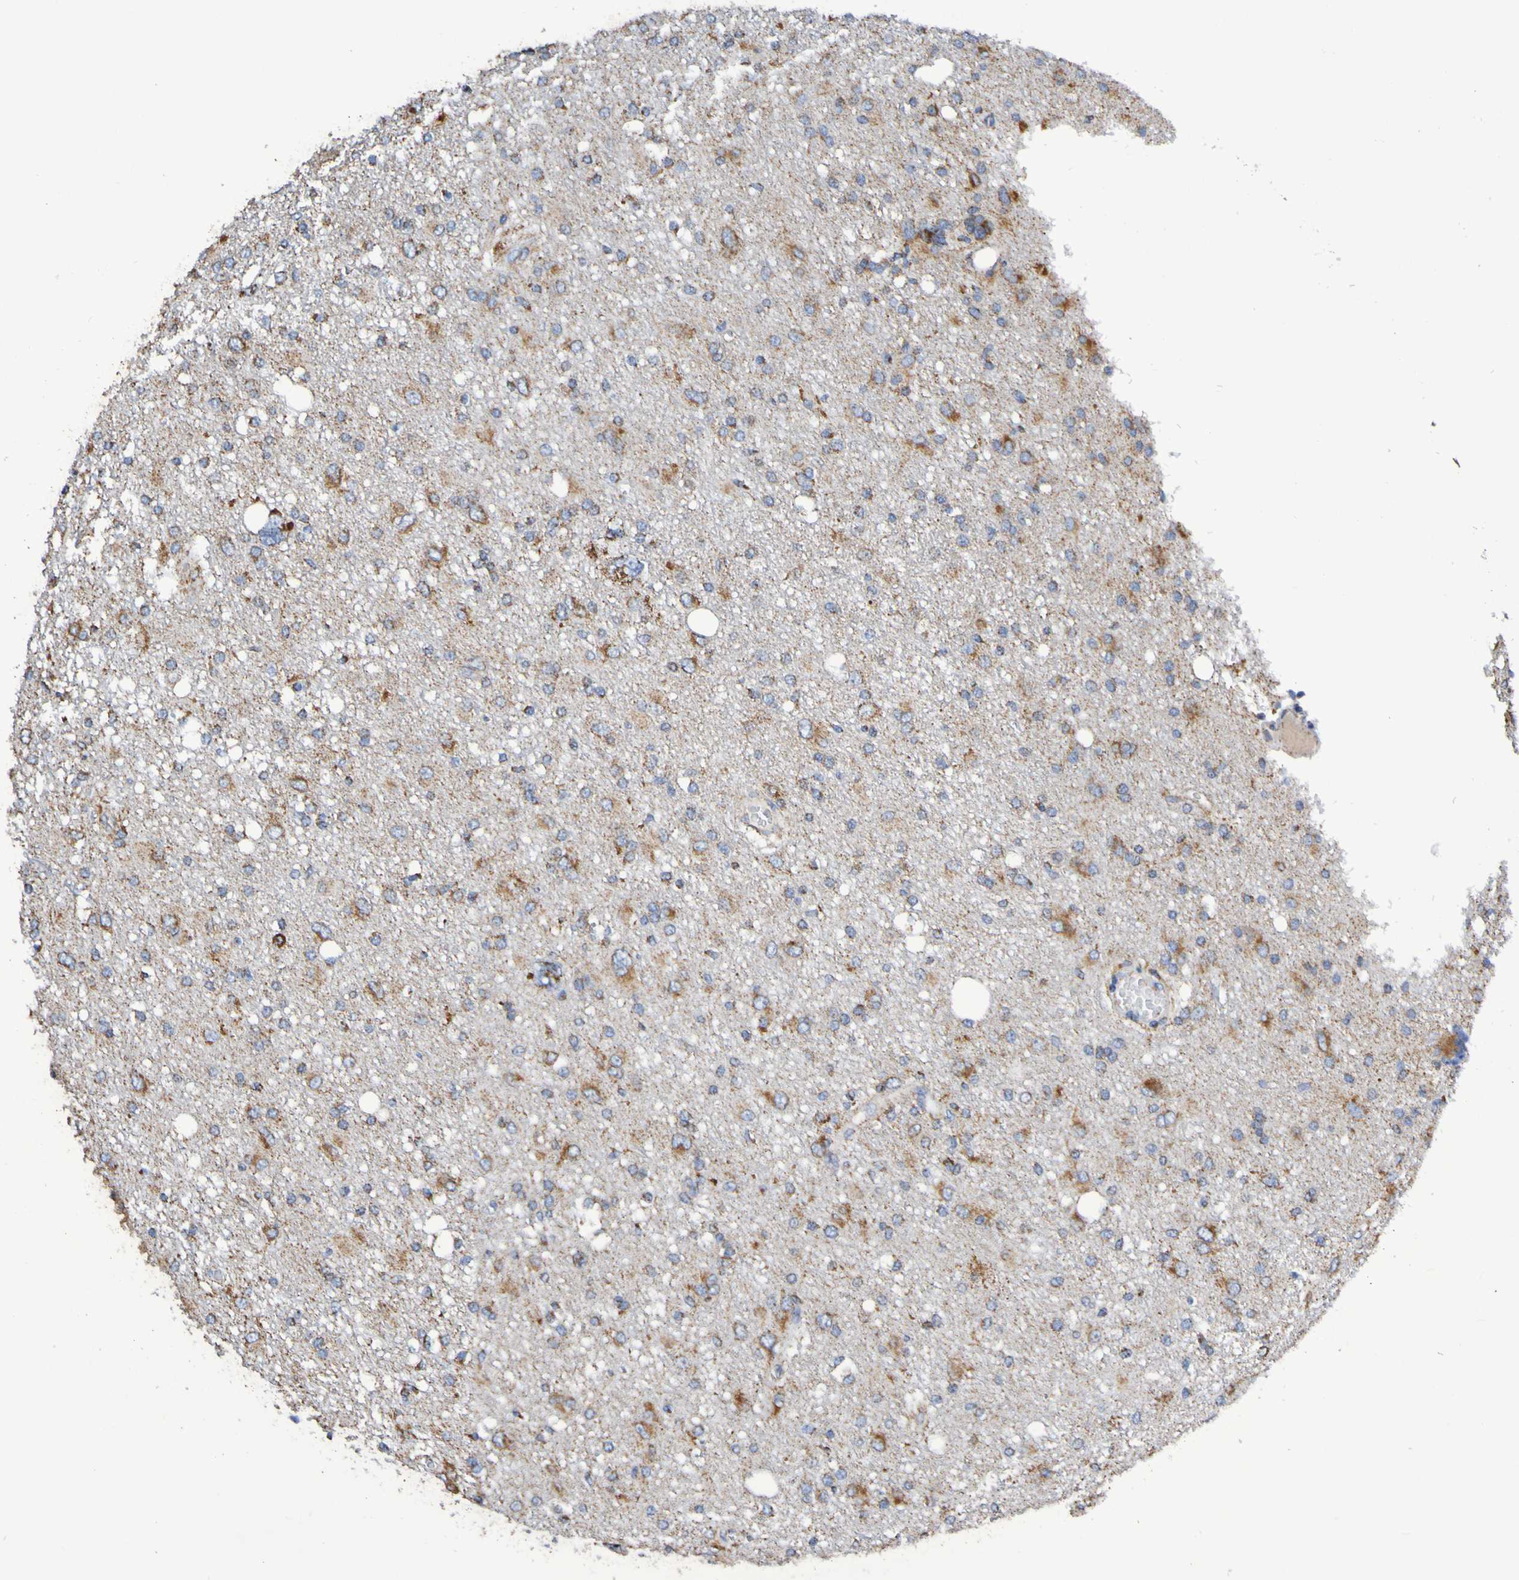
{"staining": {"intensity": "moderate", "quantity": "25%-75%", "location": "cytoplasmic/membranous"}, "tissue": "glioma", "cell_type": "Tumor cells", "image_type": "cancer", "snomed": [{"axis": "morphology", "description": "Glioma, malignant, High grade"}, {"axis": "topography", "description": "Brain"}], "caption": "High-magnification brightfield microscopy of malignant glioma (high-grade) stained with DAB (3,3'-diaminobenzidine) (brown) and counterstained with hematoxylin (blue). tumor cells exhibit moderate cytoplasmic/membranous positivity is present in approximately25%-75% of cells. Ihc stains the protein of interest in brown and the nuclei are stained blue.", "gene": "IL18R1", "patient": {"sex": "female", "age": 59}}